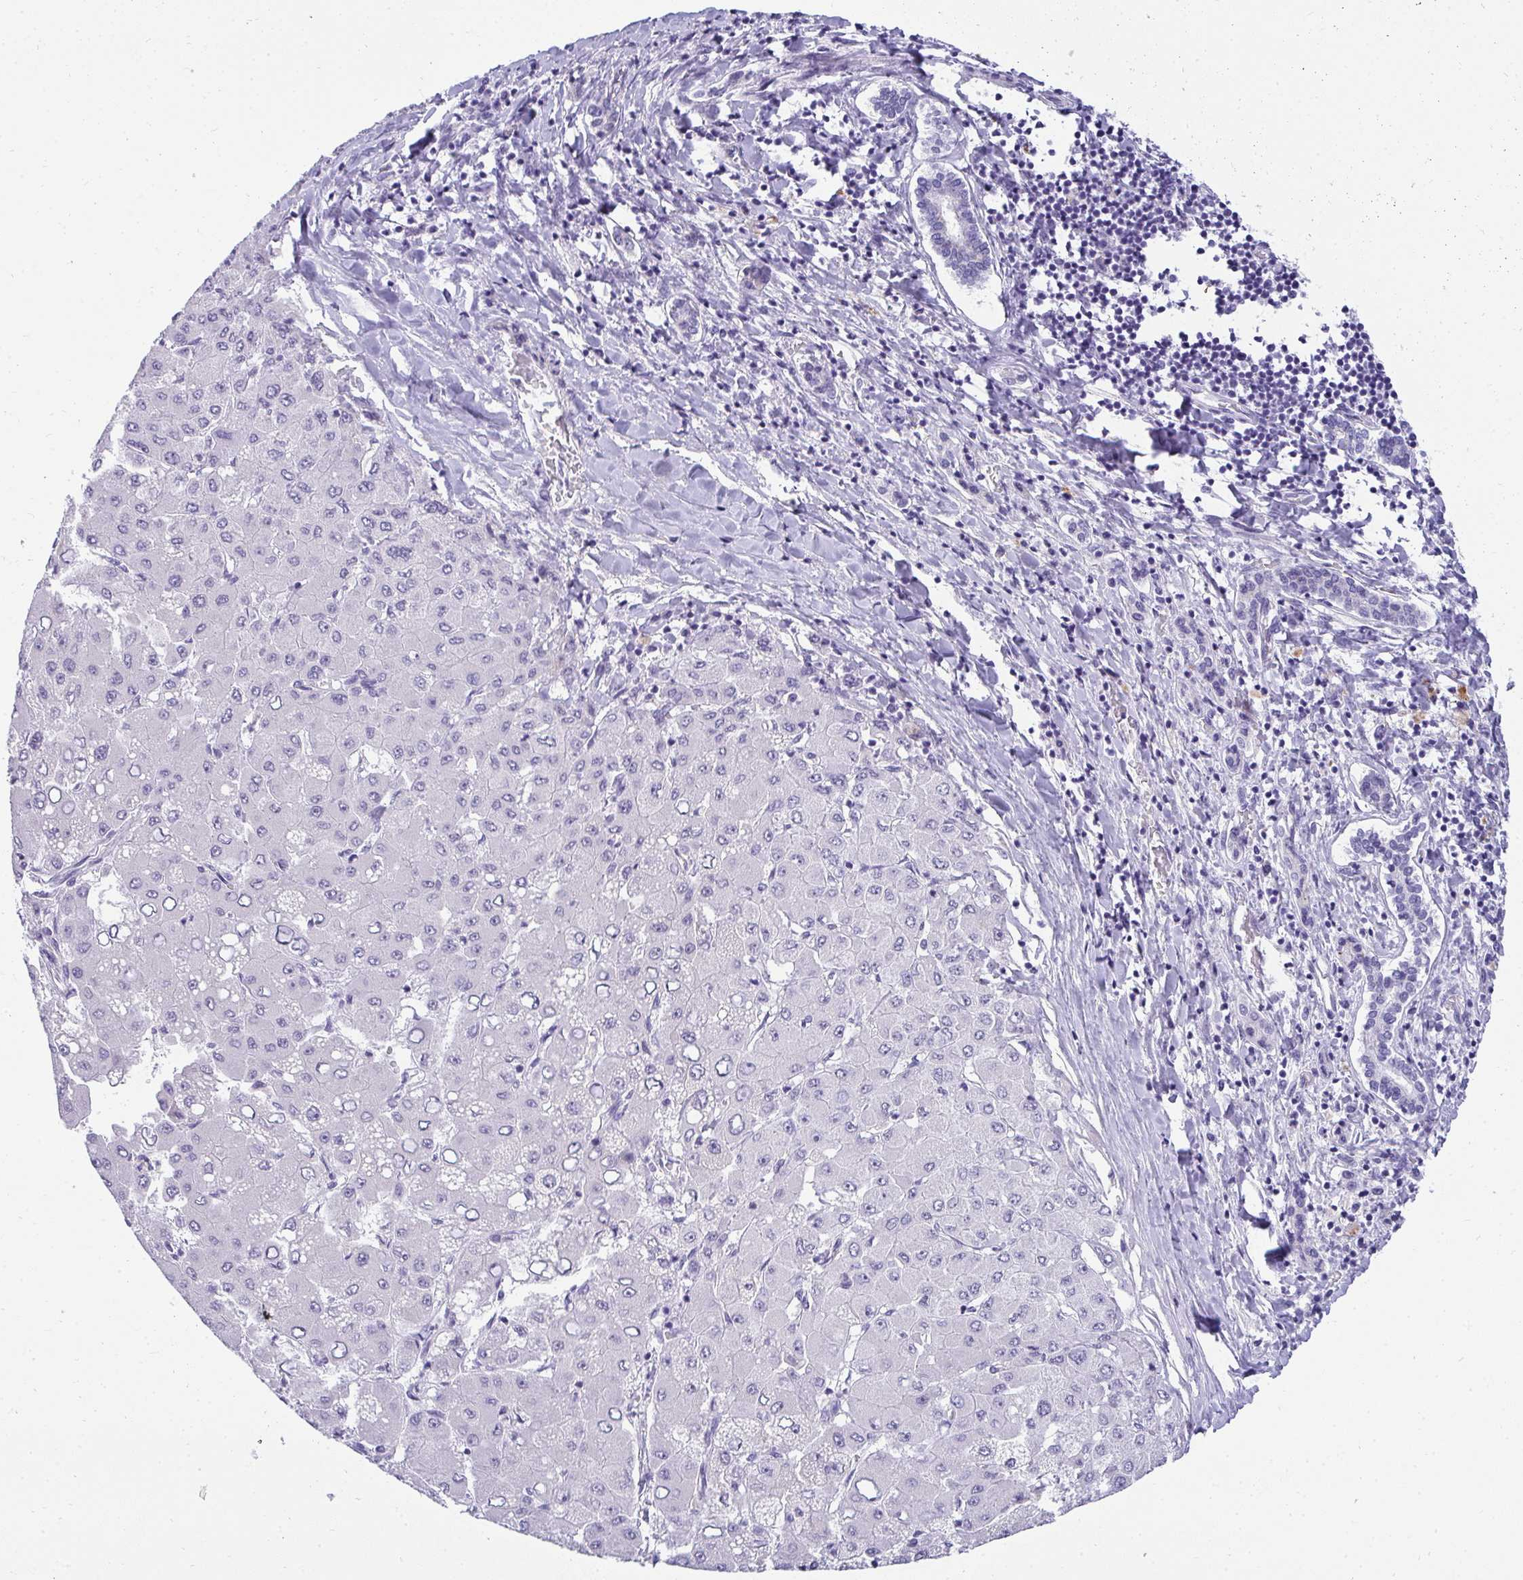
{"staining": {"intensity": "negative", "quantity": "none", "location": "none"}, "tissue": "liver cancer", "cell_type": "Tumor cells", "image_type": "cancer", "snomed": [{"axis": "morphology", "description": "Carcinoma, Hepatocellular, NOS"}, {"axis": "topography", "description": "Liver"}], "caption": "Image shows no significant protein staining in tumor cells of liver cancer.", "gene": "AK5", "patient": {"sex": "male", "age": 40}}